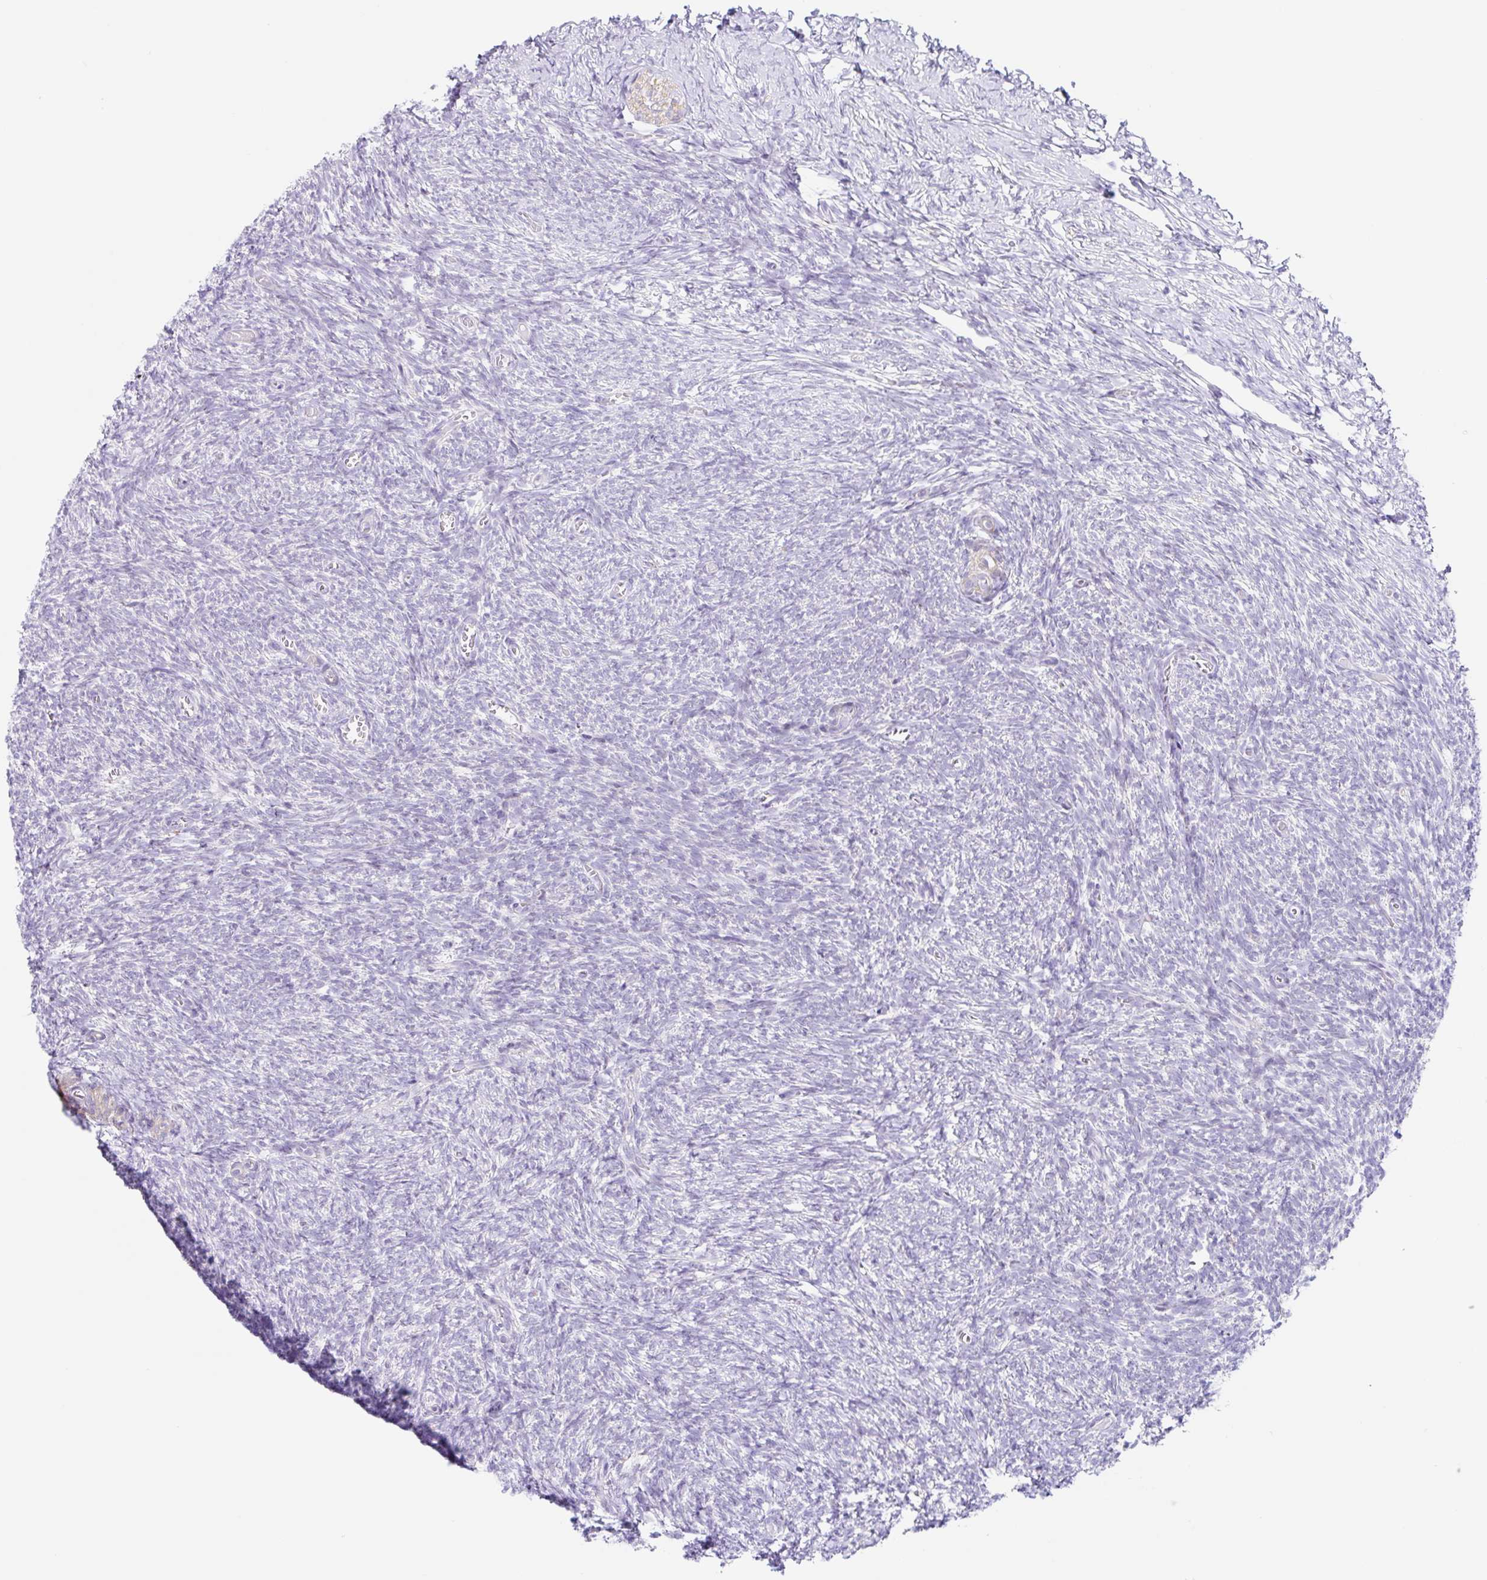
{"staining": {"intensity": "negative", "quantity": "none", "location": "none"}, "tissue": "ovary", "cell_type": "Ovarian stroma cells", "image_type": "normal", "snomed": [{"axis": "morphology", "description": "Normal tissue, NOS"}, {"axis": "topography", "description": "Ovary"}], "caption": "Ovarian stroma cells show no significant protein expression in unremarkable ovary. (DAB immunohistochemistry (IHC), high magnification).", "gene": "DCAF17", "patient": {"sex": "female", "age": 39}}